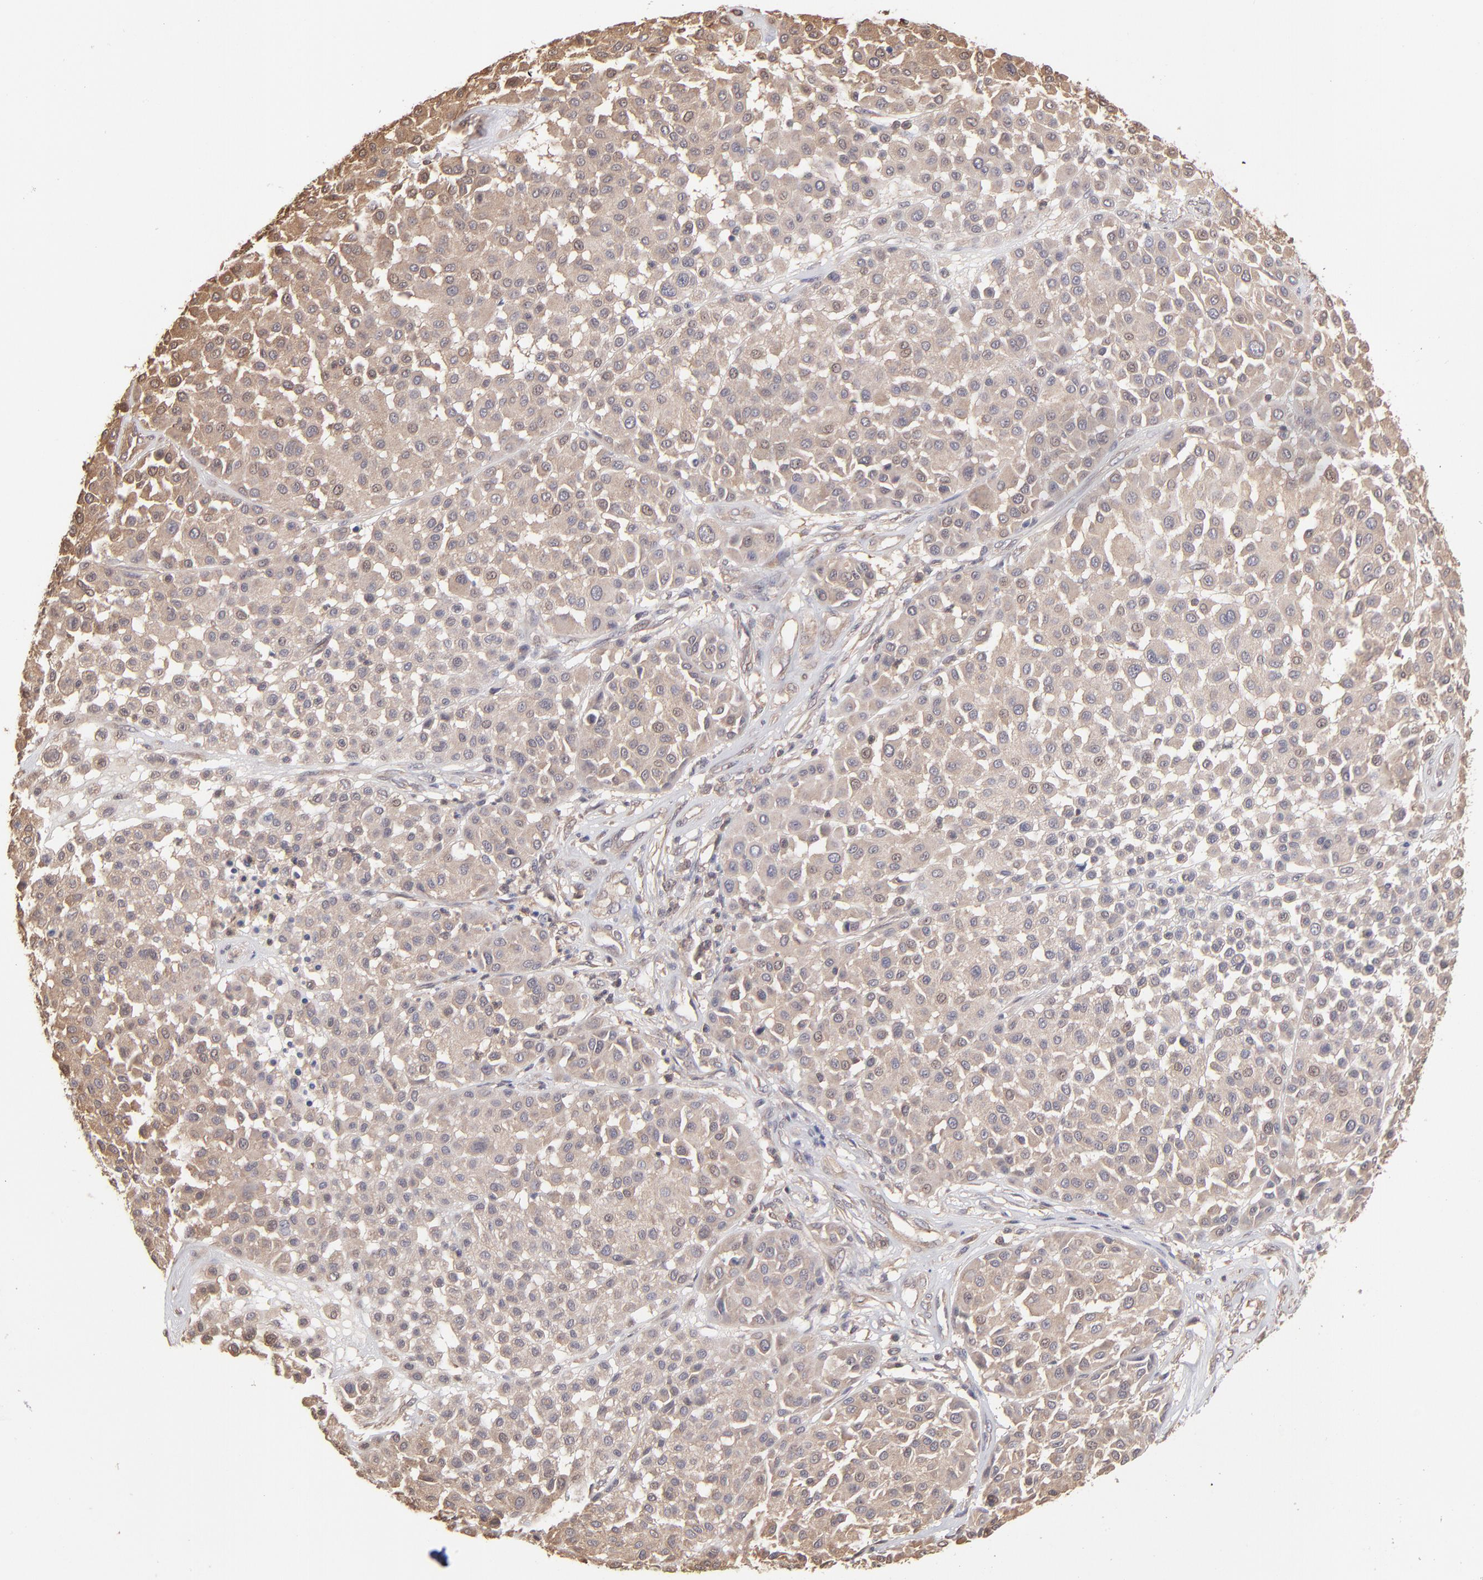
{"staining": {"intensity": "moderate", "quantity": ">75%", "location": "cytoplasmic/membranous"}, "tissue": "melanoma", "cell_type": "Tumor cells", "image_type": "cancer", "snomed": [{"axis": "morphology", "description": "Malignant melanoma, Metastatic site"}, {"axis": "topography", "description": "Soft tissue"}], "caption": "Malignant melanoma (metastatic site) stained with immunohistochemistry demonstrates moderate cytoplasmic/membranous positivity in about >75% of tumor cells. Using DAB (3,3'-diaminobenzidine) (brown) and hematoxylin (blue) stains, captured at high magnification using brightfield microscopy.", "gene": "MAP2K2", "patient": {"sex": "male", "age": 41}}